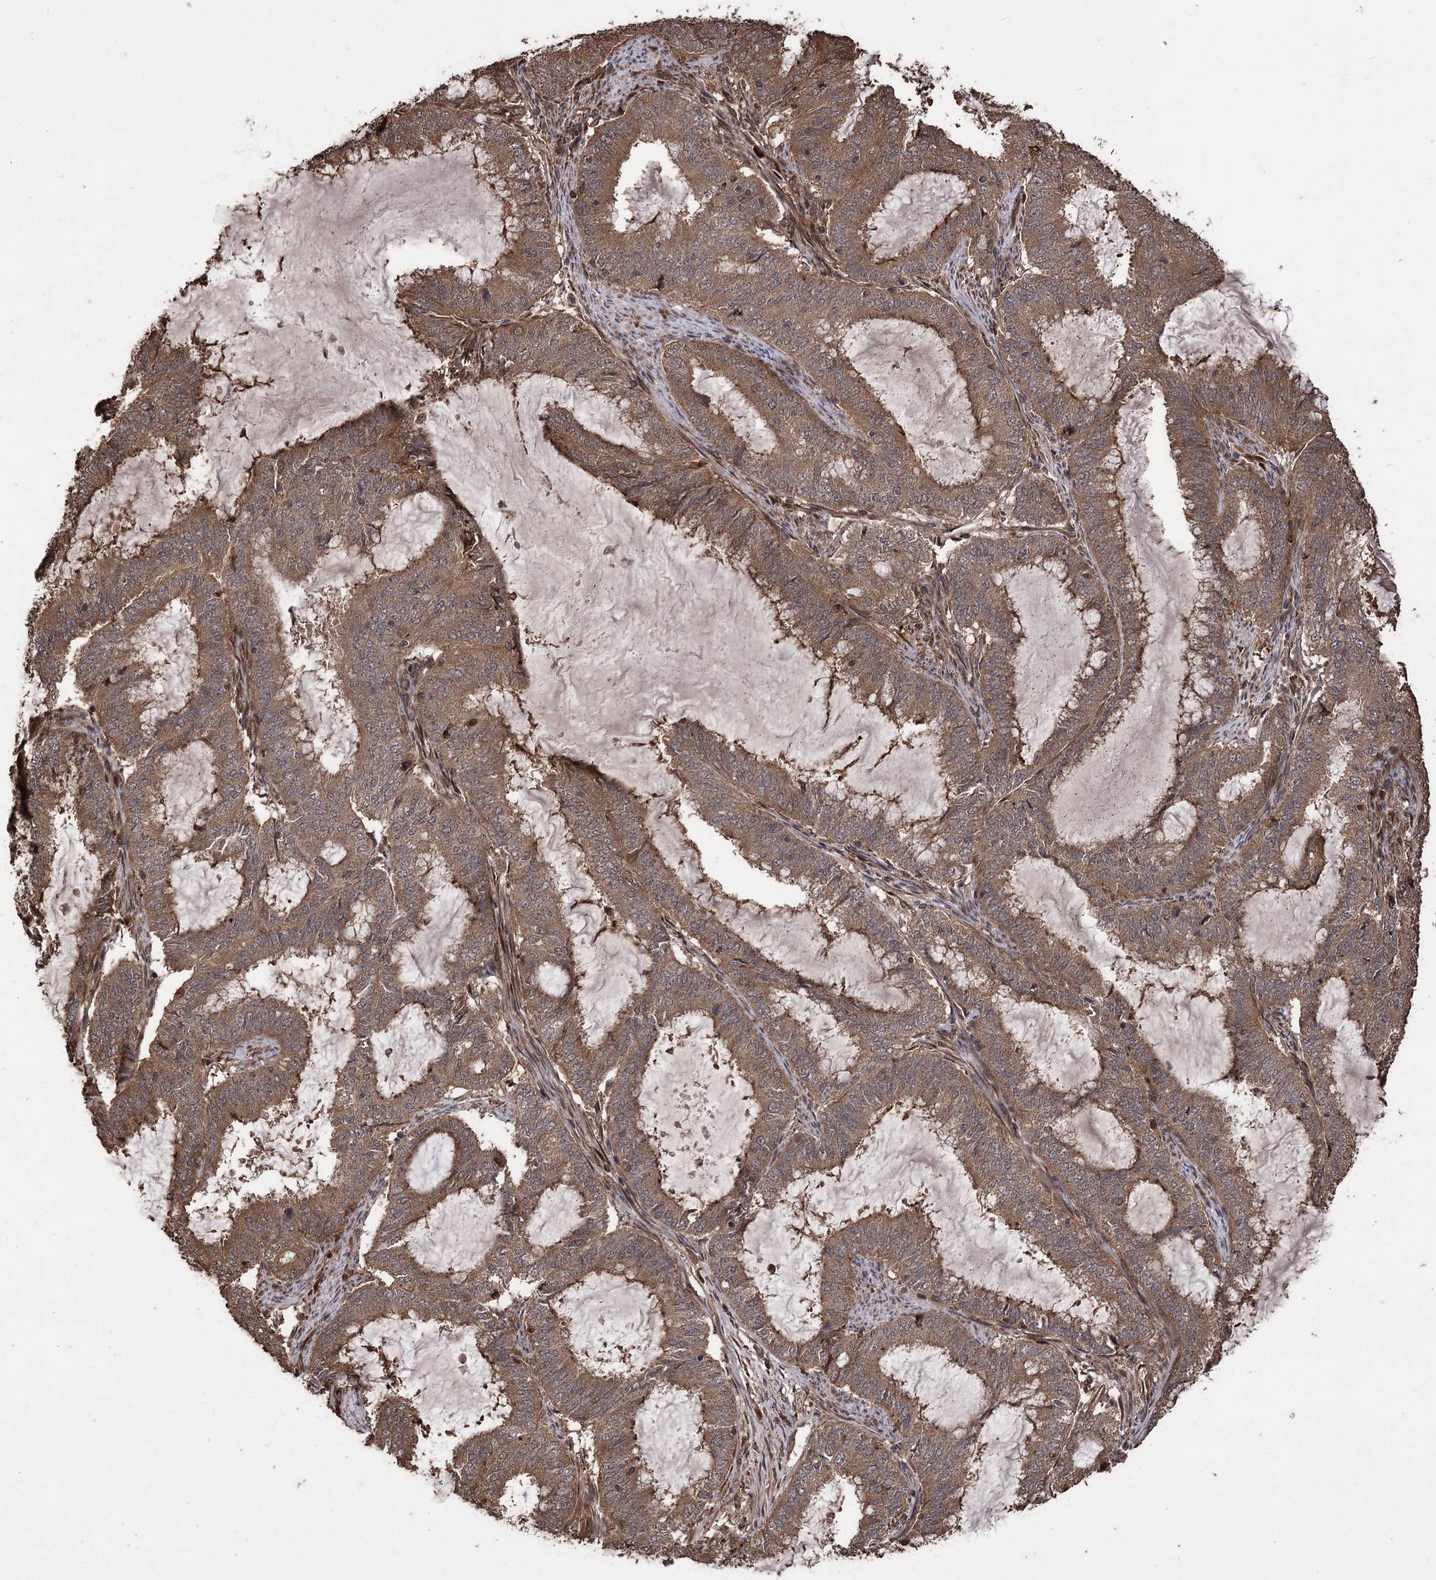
{"staining": {"intensity": "moderate", "quantity": ">75%", "location": "cytoplasmic/membranous"}, "tissue": "endometrial cancer", "cell_type": "Tumor cells", "image_type": "cancer", "snomed": [{"axis": "morphology", "description": "Adenocarcinoma, NOS"}, {"axis": "topography", "description": "Endometrium"}], "caption": "Adenocarcinoma (endometrial) stained with a brown dye displays moderate cytoplasmic/membranous positive positivity in about >75% of tumor cells.", "gene": "RASSF3", "patient": {"sex": "female", "age": 51}}